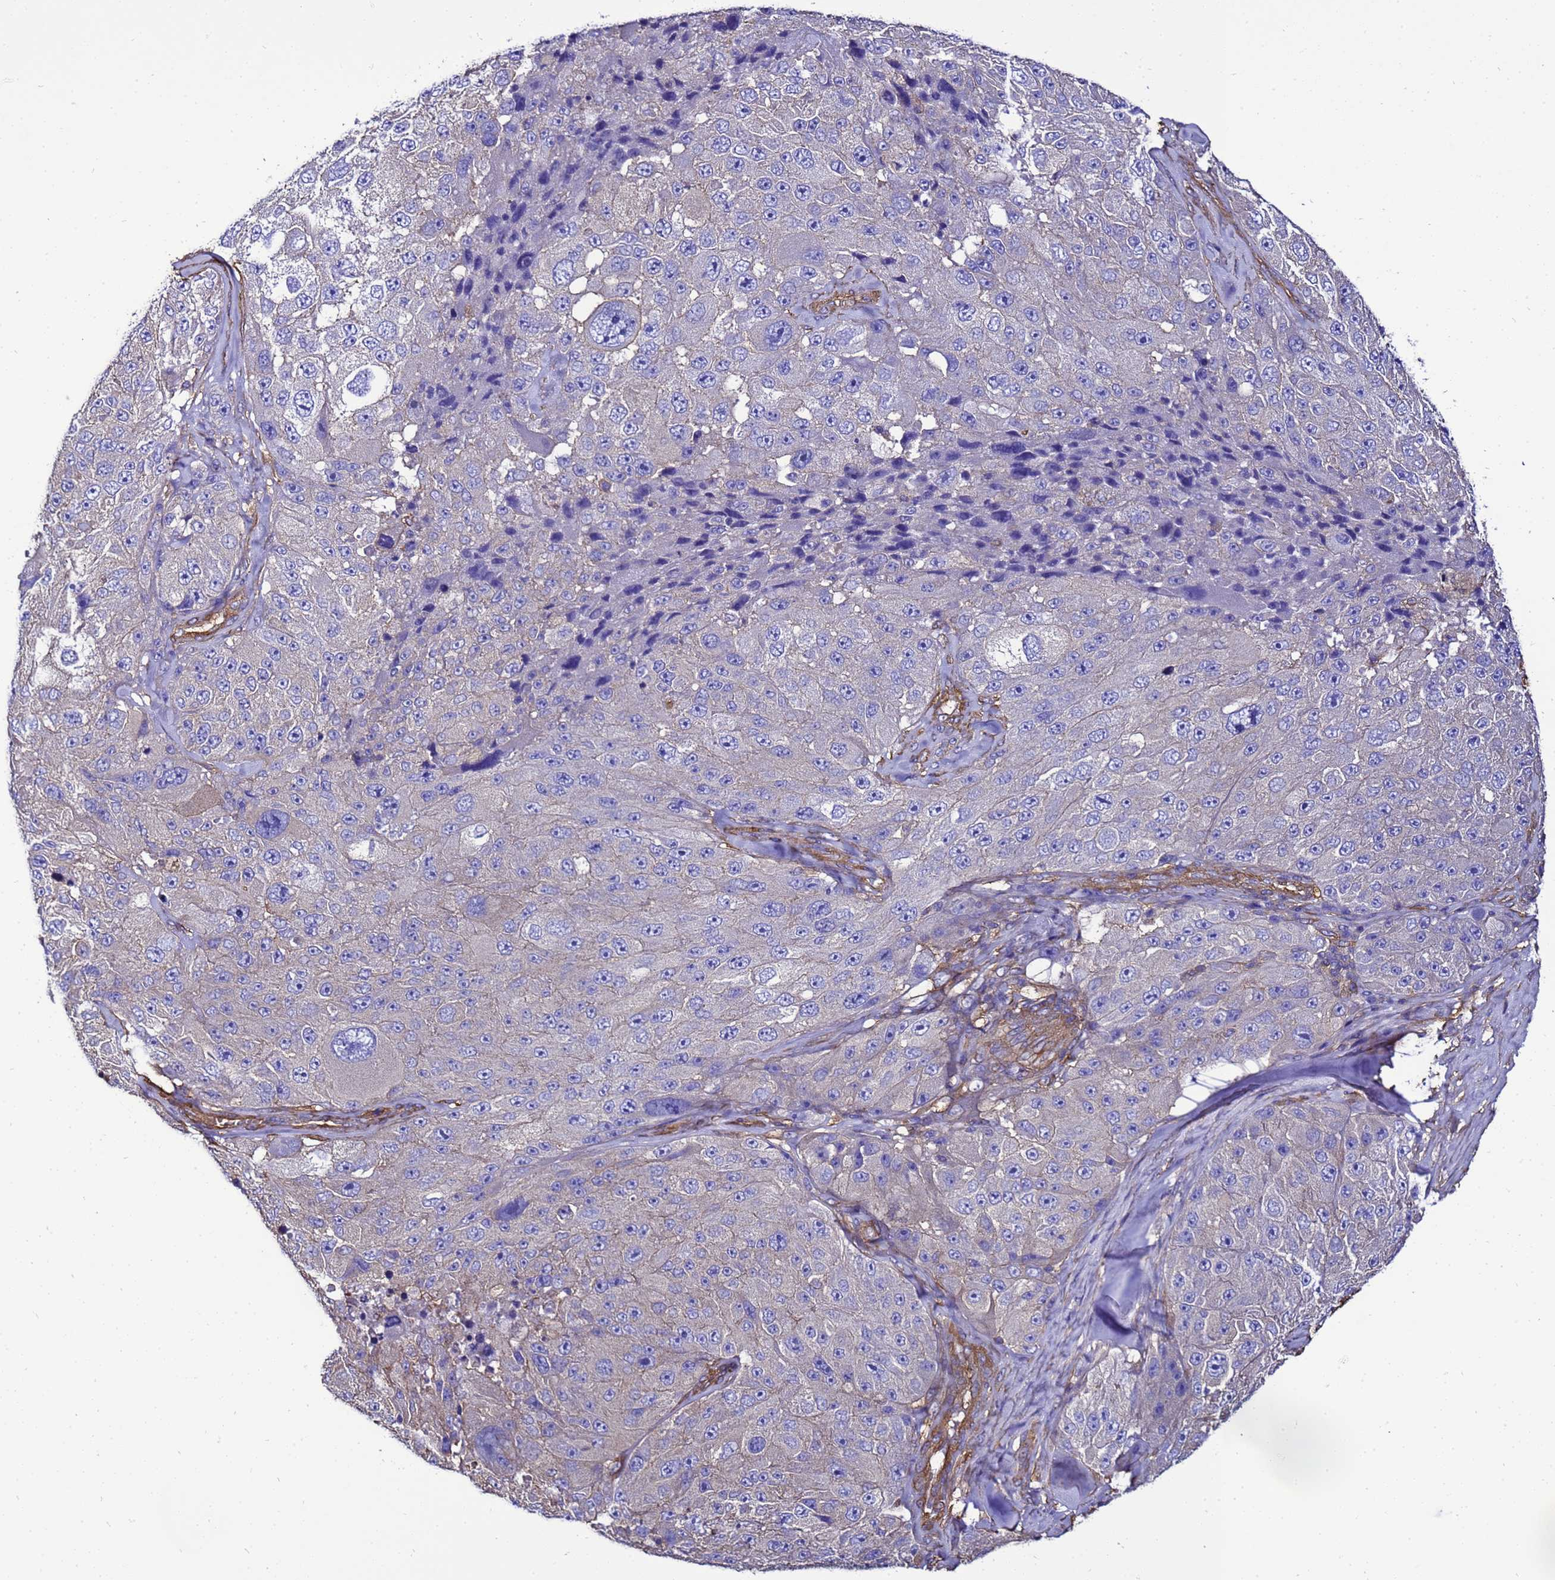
{"staining": {"intensity": "negative", "quantity": "none", "location": "none"}, "tissue": "melanoma", "cell_type": "Tumor cells", "image_type": "cancer", "snomed": [{"axis": "morphology", "description": "Malignant melanoma, Metastatic site"}, {"axis": "topography", "description": "Lymph node"}], "caption": "High magnification brightfield microscopy of malignant melanoma (metastatic site) stained with DAB (3,3'-diaminobenzidine) (brown) and counterstained with hematoxylin (blue): tumor cells show no significant expression.", "gene": "MYL12A", "patient": {"sex": "male", "age": 62}}